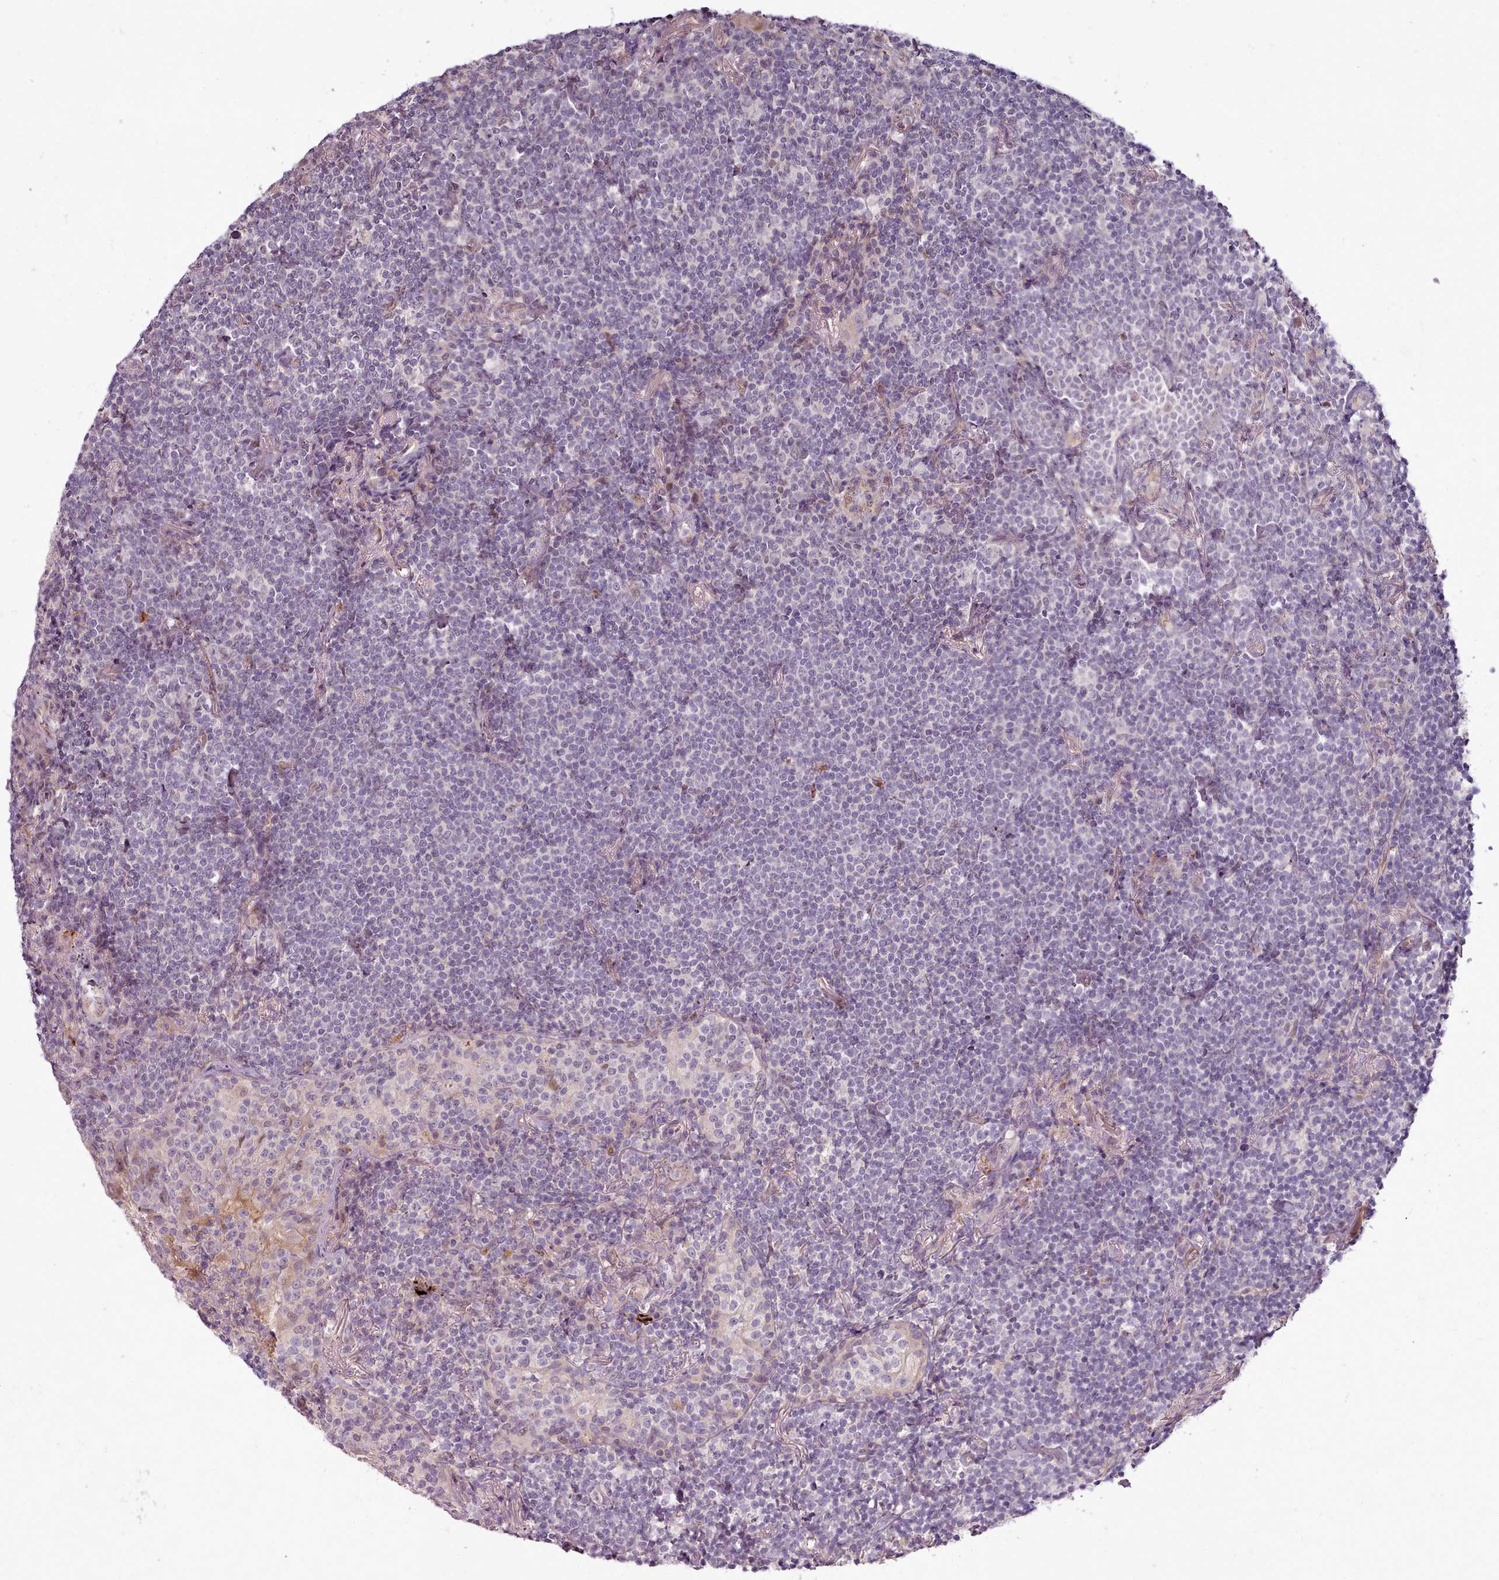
{"staining": {"intensity": "negative", "quantity": "none", "location": "none"}, "tissue": "lymphoma", "cell_type": "Tumor cells", "image_type": "cancer", "snomed": [{"axis": "morphology", "description": "Malignant lymphoma, non-Hodgkin's type, Low grade"}, {"axis": "topography", "description": "Lung"}], "caption": "High magnification brightfield microscopy of lymphoma stained with DAB (3,3'-diaminobenzidine) (brown) and counterstained with hematoxylin (blue): tumor cells show no significant positivity.", "gene": "C1QTNF5", "patient": {"sex": "female", "age": 71}}